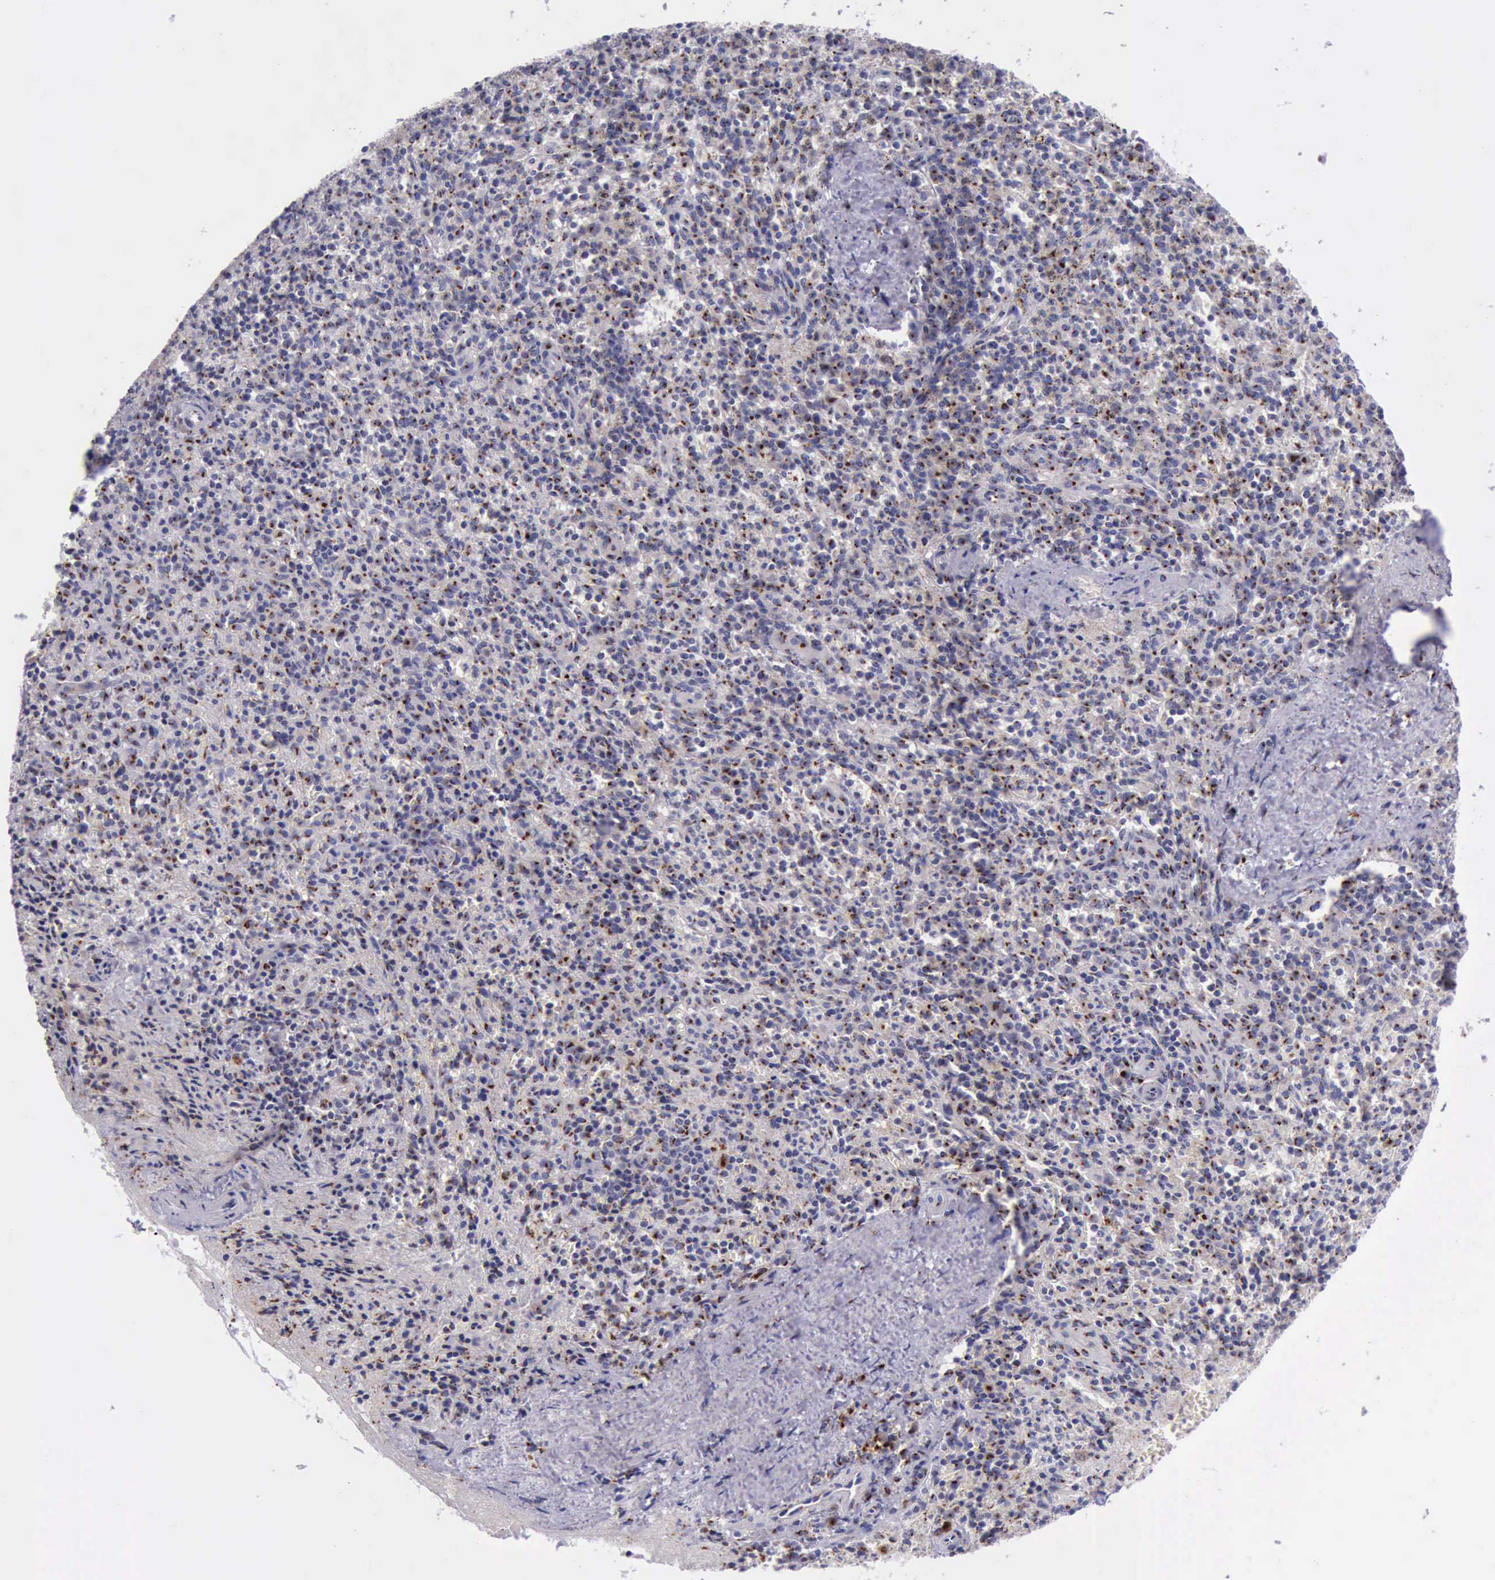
{"staining": {"intensity": "strong", "quantity": ">75%", "location": "cytoplasmic/membranous"}, "tissue": "spleen", "cell_type": "Cells in red pulp", "image_type": "normal", "snomed": [{"axis": "morphology", "description": "Normal tissue, NOS"}, {"axis": "topography", "description": "Spleen"}], "caption": "Strong cytoplasmic/membranous protein staining is present in about >75% of cells in red pulp in spleen.", "gene": "GOLGA5", "patient": {"sex": "male", "age": 72}}